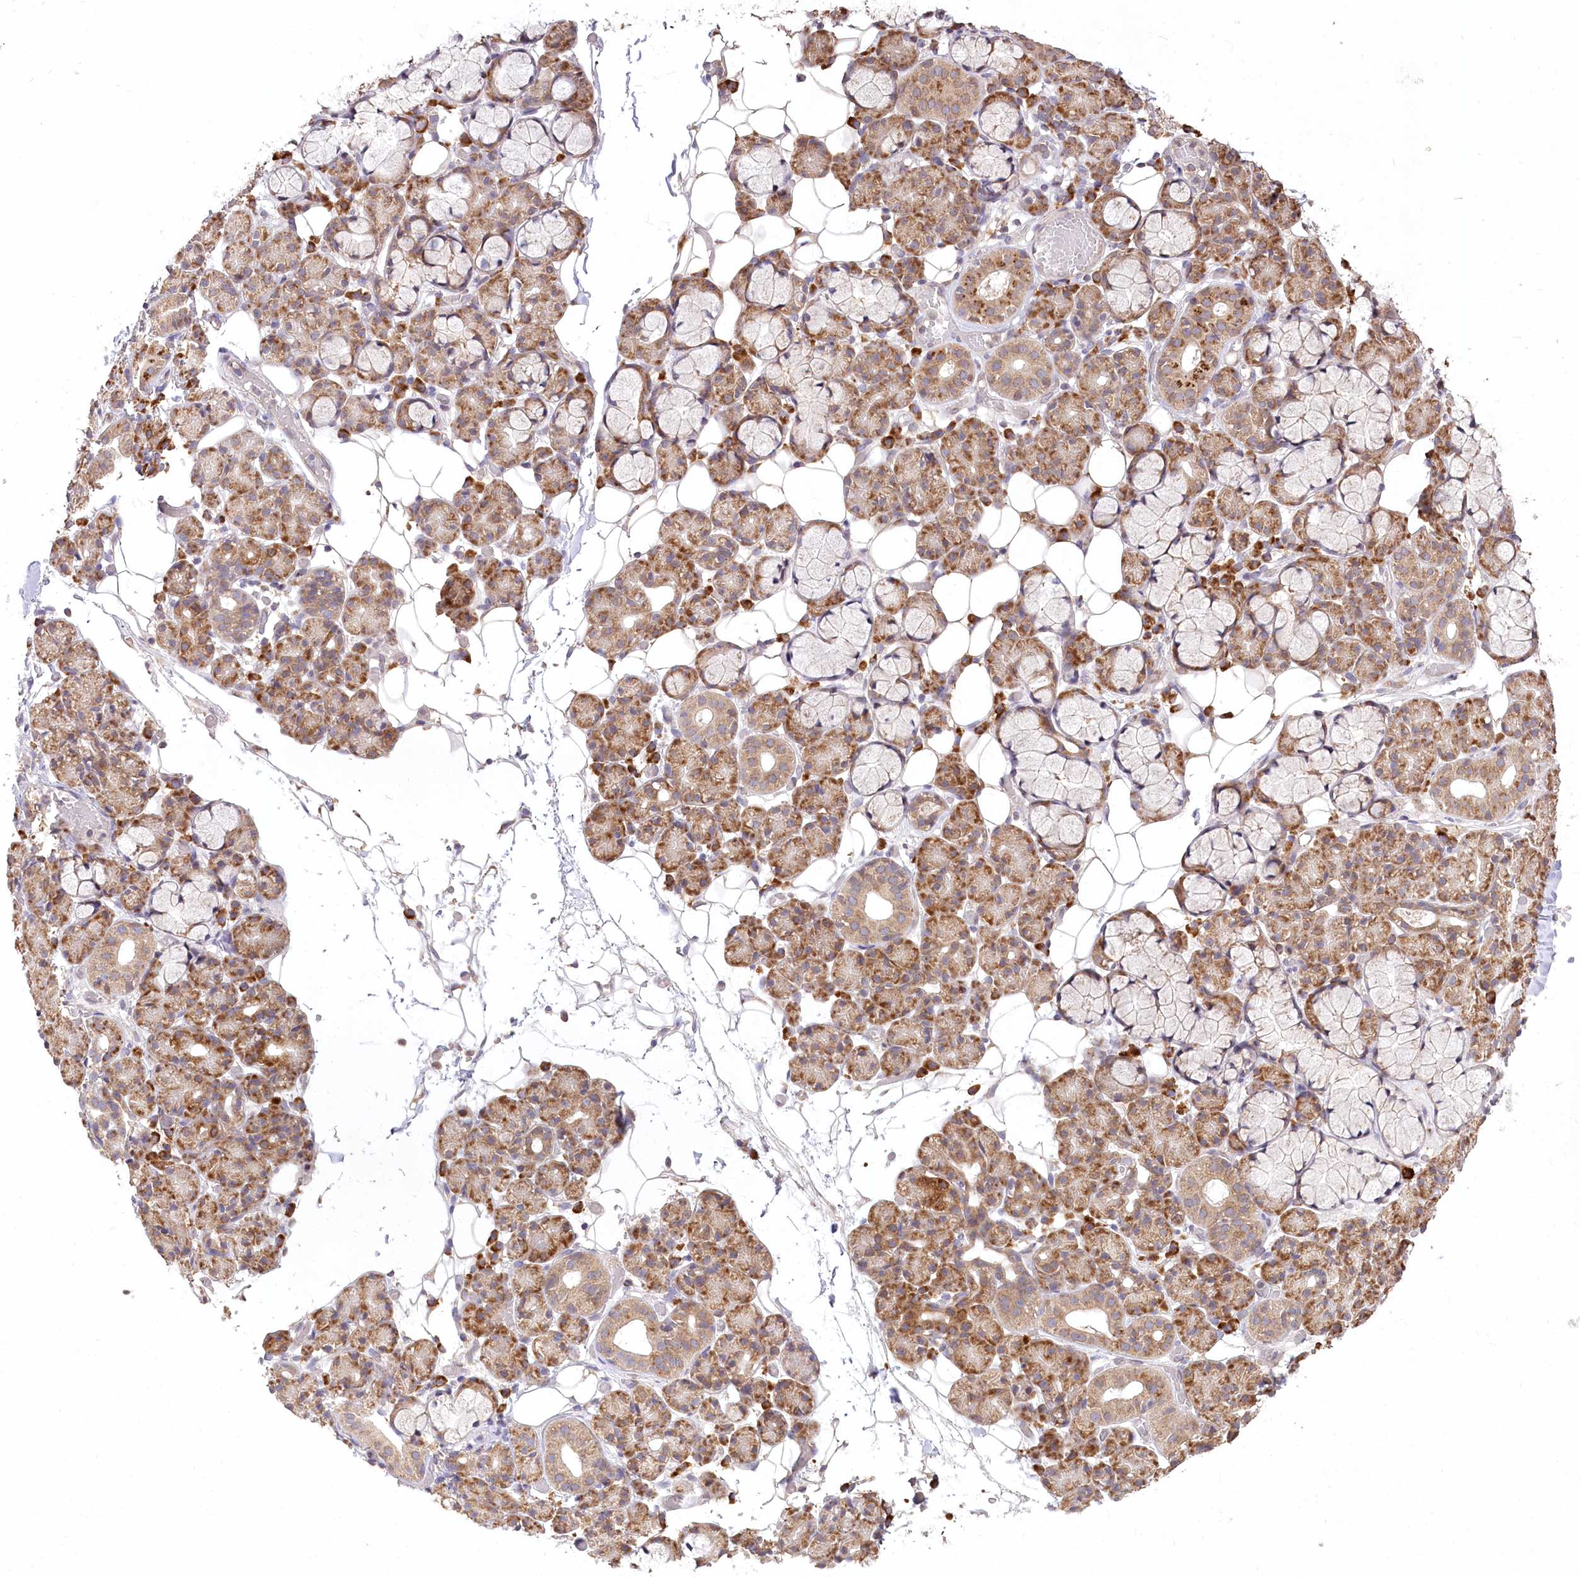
{"staining": {"intensity": "moderate", "quantity": "25%-75%", "location": "cytoplasmic/membranous"}, "tissue": "salivary gland", "cell_type": "Glandular cells", "image_type": "normal", "snomed": [{"axis": "morphology", "description": "Normal tissue, NOS"}, {"axis": "topography", "description": "Salivary gland"}], "caption": "DAB (3,3'-diaminobenzidine) immunohistochemical staining of benign human salivary gland shows moderate cytoplasmic/membranous protein expression in approximately 25%-75% of glandular cells. (IHC, brightfield microscopy, high magnification).", "gene": "STT3B", "patient": {"sex": "male", "age": 63}}